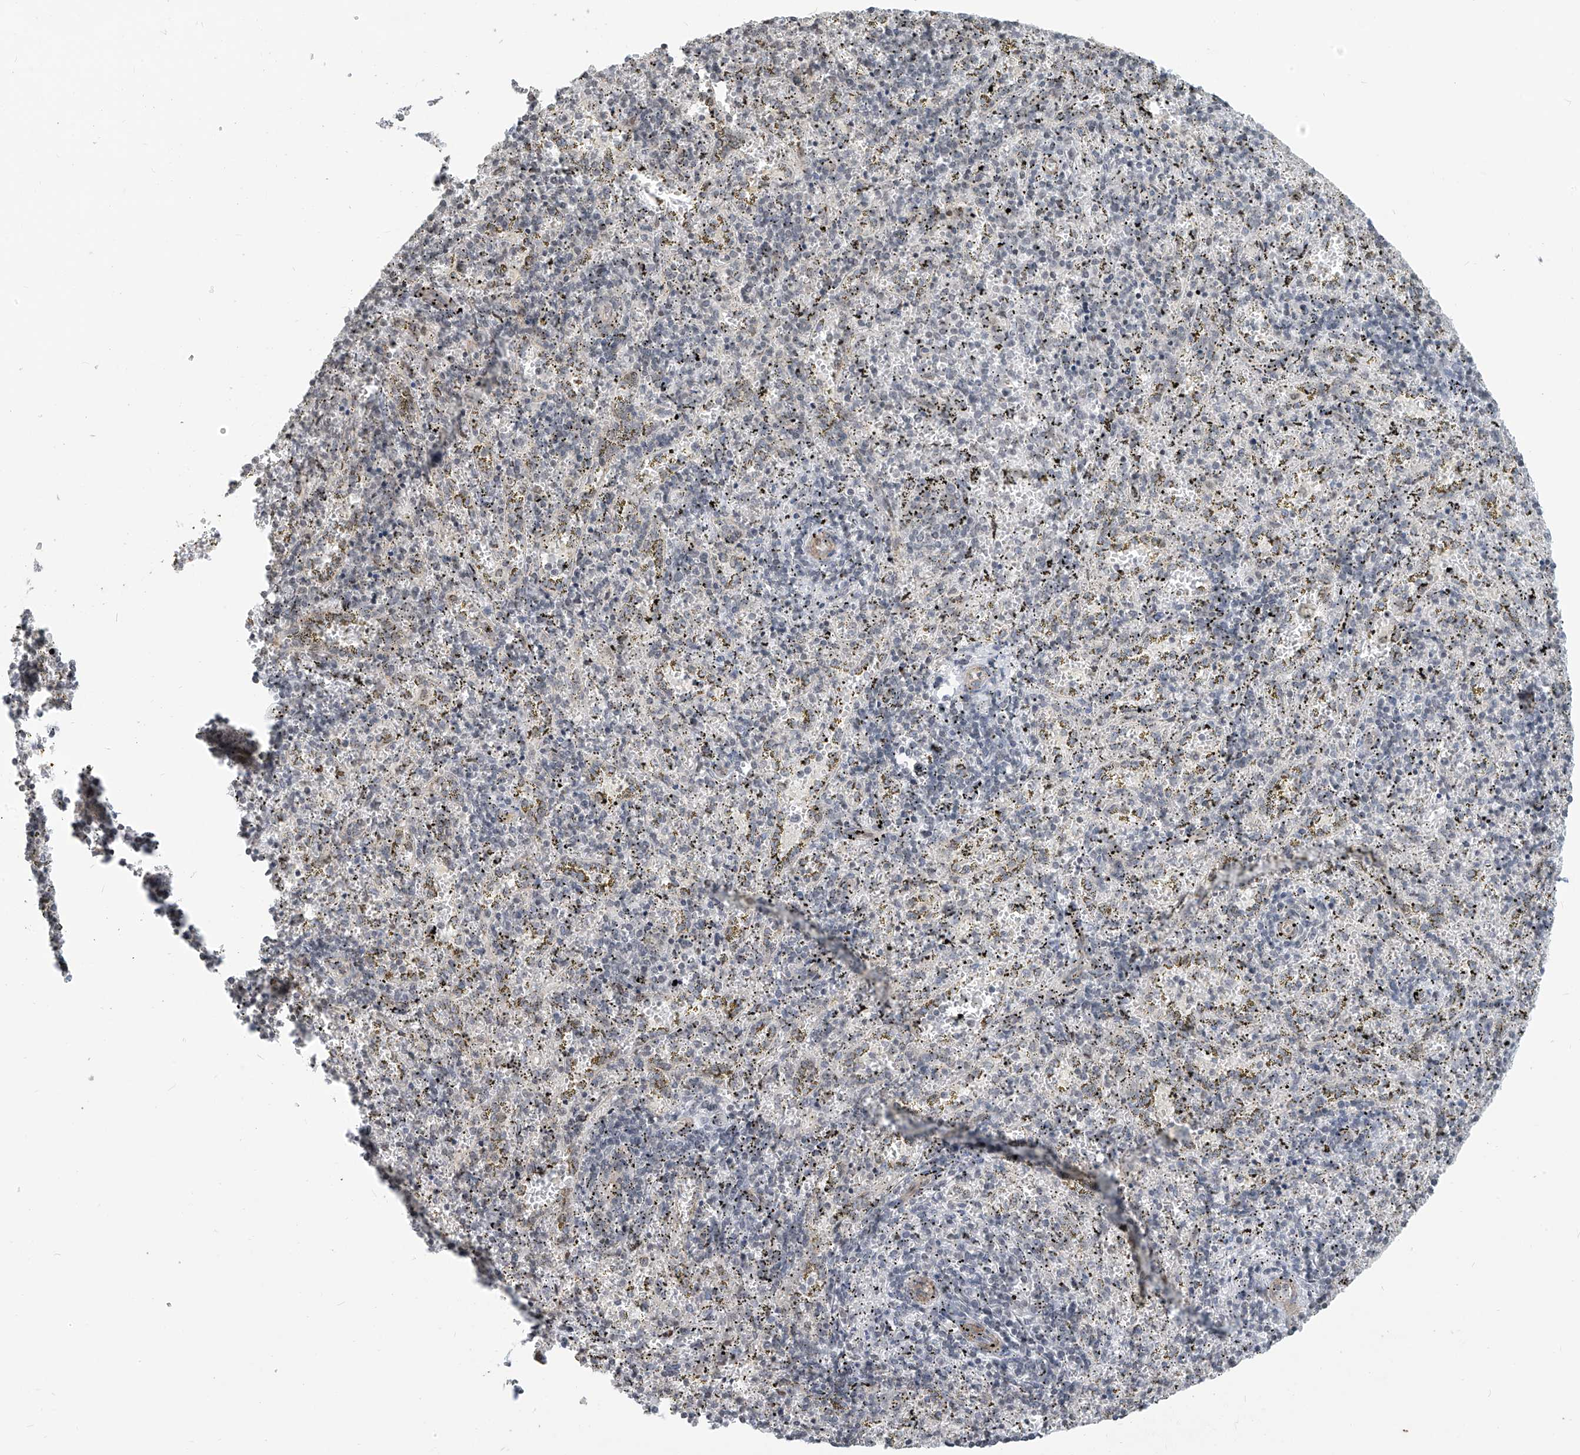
{"staining": {"intensity": "negative", "quantity": "none", "location": "none"}, "tissue": "spleen", "cell_type": "Cells in red pulp", "image_type": "normal", "snomed": [{"axis": "morphology", "description": "Normal tissue, NOS"}, {"axis": "topography", "description": "Spleen"}], "caption": "An image of spleen stained for a protein exhibits no brown staining in cells in red pulp. Brightfield microscopy of IHC stained with DAB (3,3'-diaminobenzidine) (brown) and hematoxylin (blue), captured at high magnification.", "gene": "METAP1D", "patient": {"sex": "male", "age": 11}}